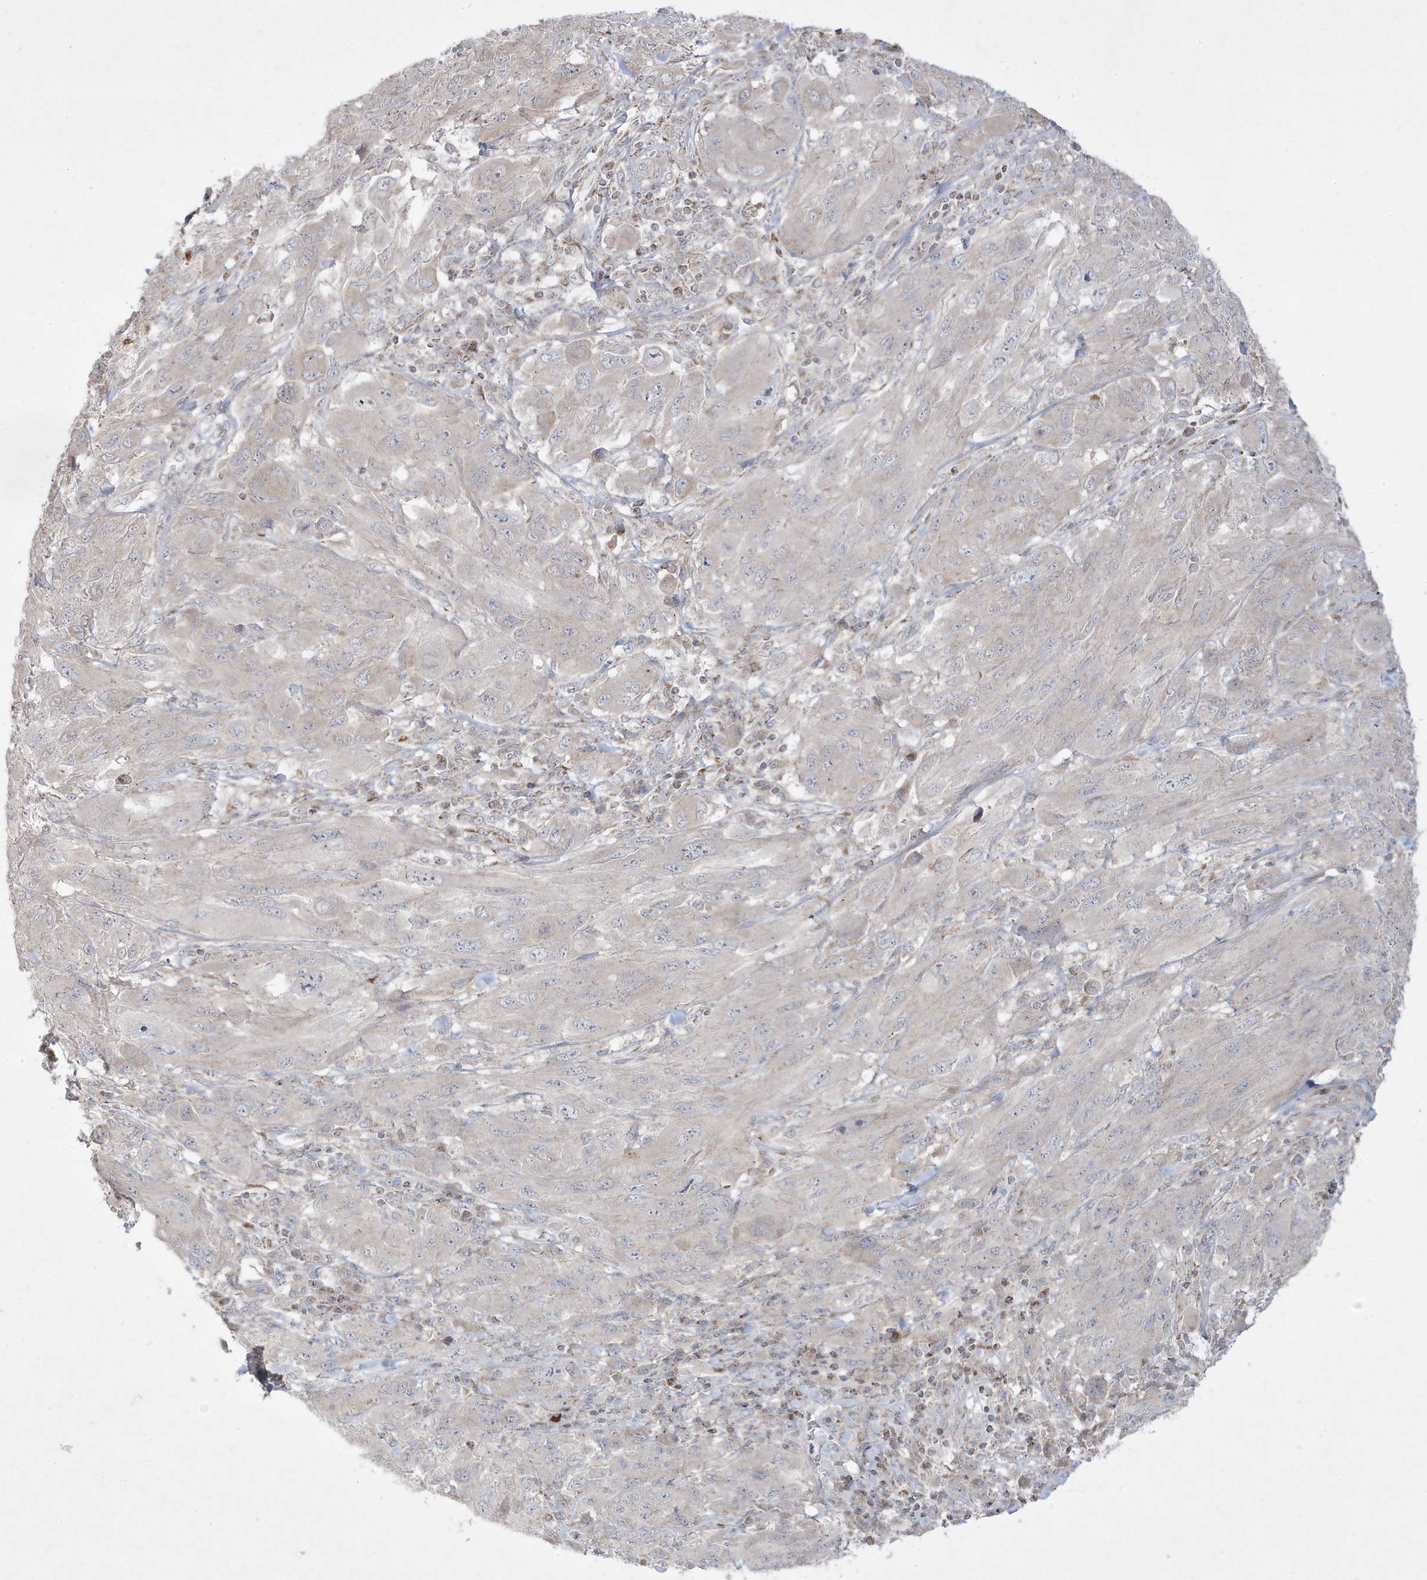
{"staining": {"intensity": "negative", "quantity": "none", "location": "none"}, "tissue": "melanoma", "cell_type": "Tumor cells", "image_type": "cancer", "snomed": [{"axis": "morphology", "description": "Malignant melanoma, NOS"}, {"axis": "topography", "description": "Skin"}], "caption": "An immunohistochemistry photomicrograph of melanoma is shown. There is no staining in tumor cells of melanoma. The staining is performed using DAB brown chromogen with nuclei counter-stained in using hematoxylin.", "gene": "ADAMTSL3", "patient": {"sex": "female", "age": 91}}